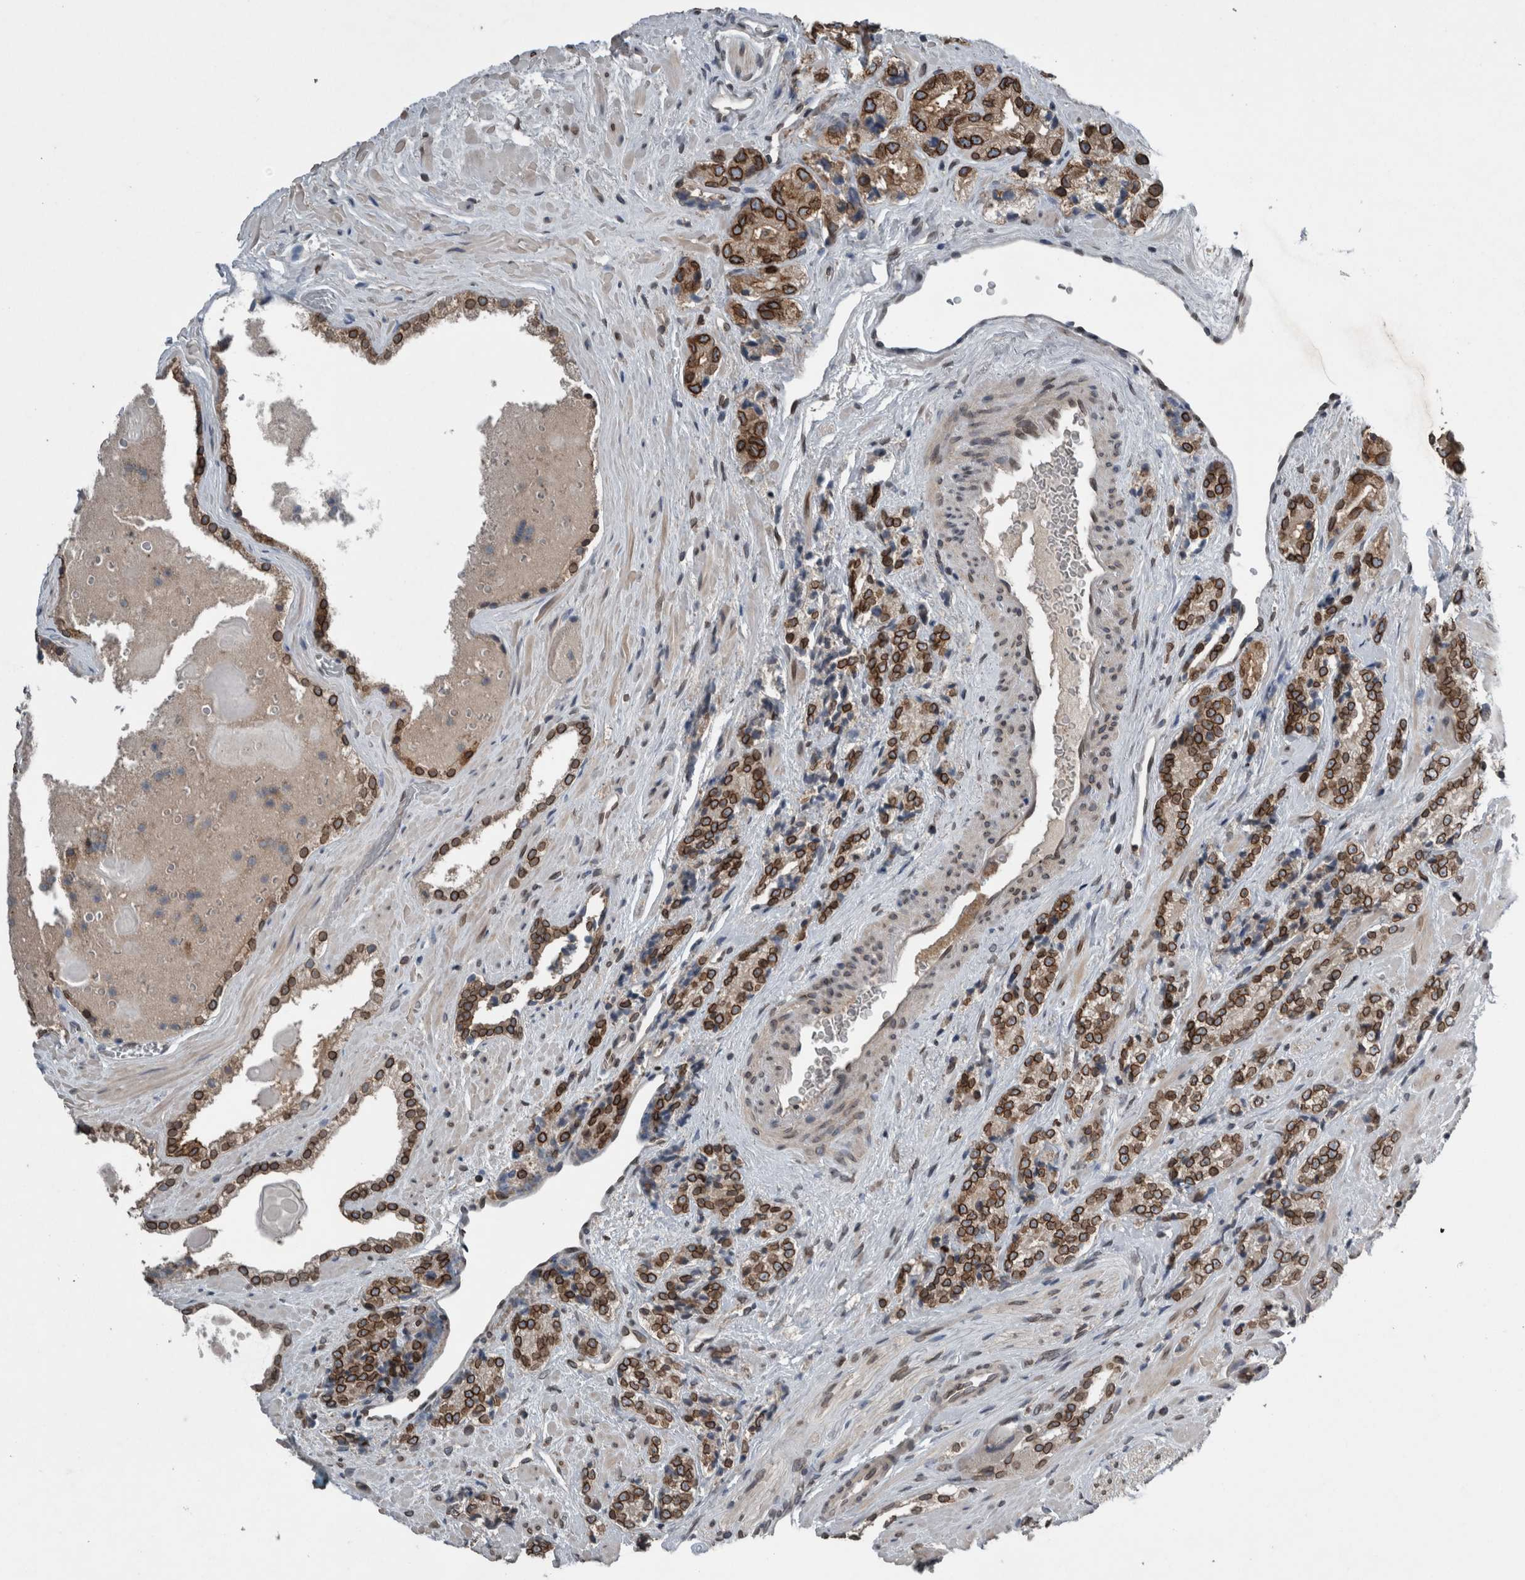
{"staining": {"intensity": "strong", "quantity": ">75%", "location": "cytoplasmic/membranous,nuclear"}, "tissue": "prostate cancer", "cell_type": "Tumor cells", "image_type": "cancer", "snomed": [{"axis": "morphology", "description": "Adenocarcinoma, High grade"}, {"axis": "topography", "description": "Prostate"}], "caption": "An image showing strong cytoplasmic/membranous and nuclear positivity in about >75% of tumor cells in prostate cancer (high-grade adenocarcinoma), as visualized by brown immunohistochemical staining.", "gene": "RANBP2", "patient": {"sex": "male", "age": 71}}